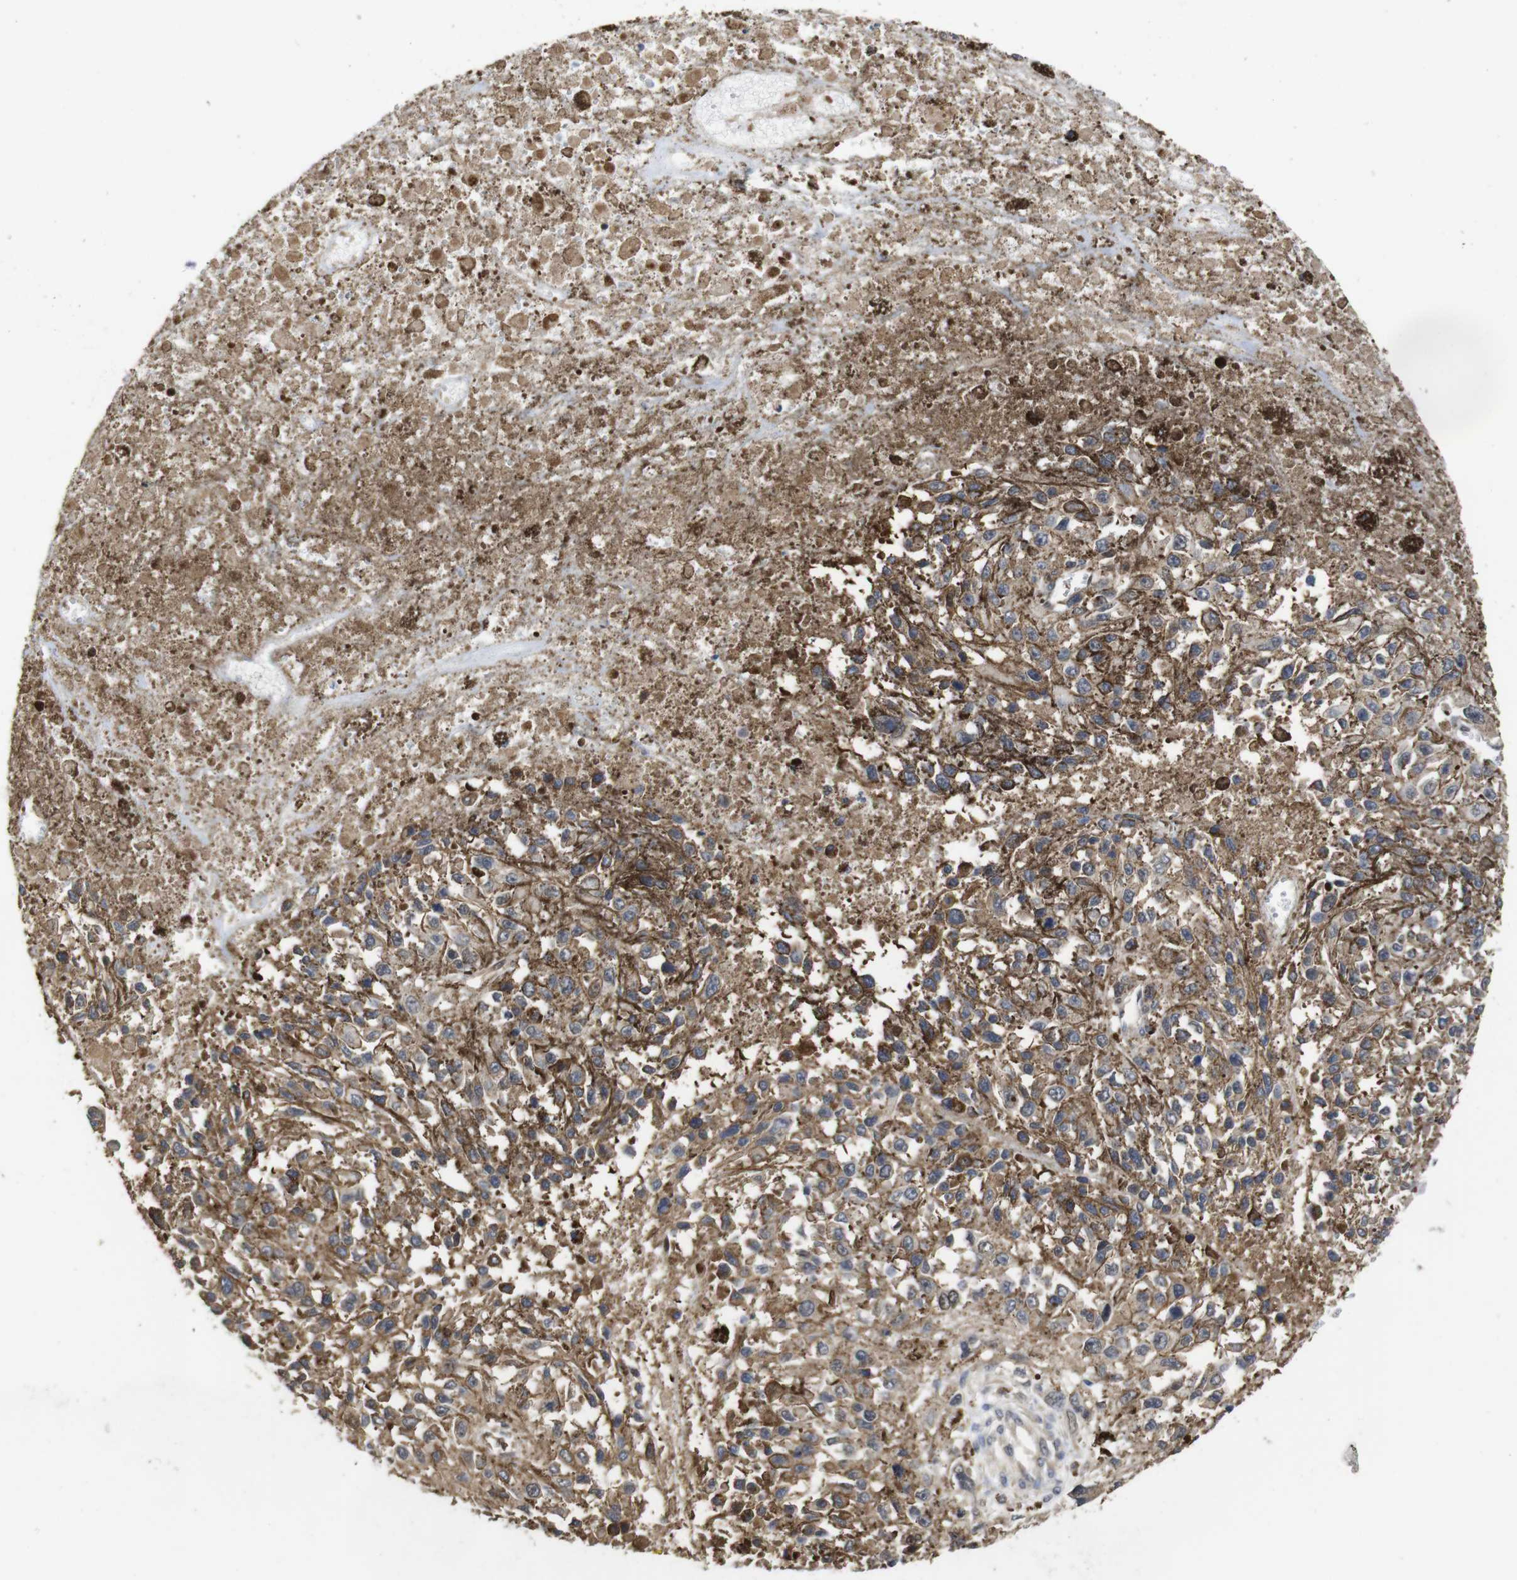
{"staining": {"intensity": "moderate", "quantity": ">75%", "location": "cytoplasmic/membranous"}, "tissue": "melanoma", "cell_type": "Tumor cells", "image_type": "cancer", "snomed": [{"axis": "morphology", "description": "Malignant melanoma, Metastatic site"}, {"axis": "topography", "description": "Lymph node"}], "caption": "Malignant melanoma (metastatic site) stained with immunohistochemistry (IHC) reveals moderate cytoplasmic/membranous expression in approximately >75% of tumor cells.", "gene": "SUMO3", "patient": {"sex": "male", "age": 59}}